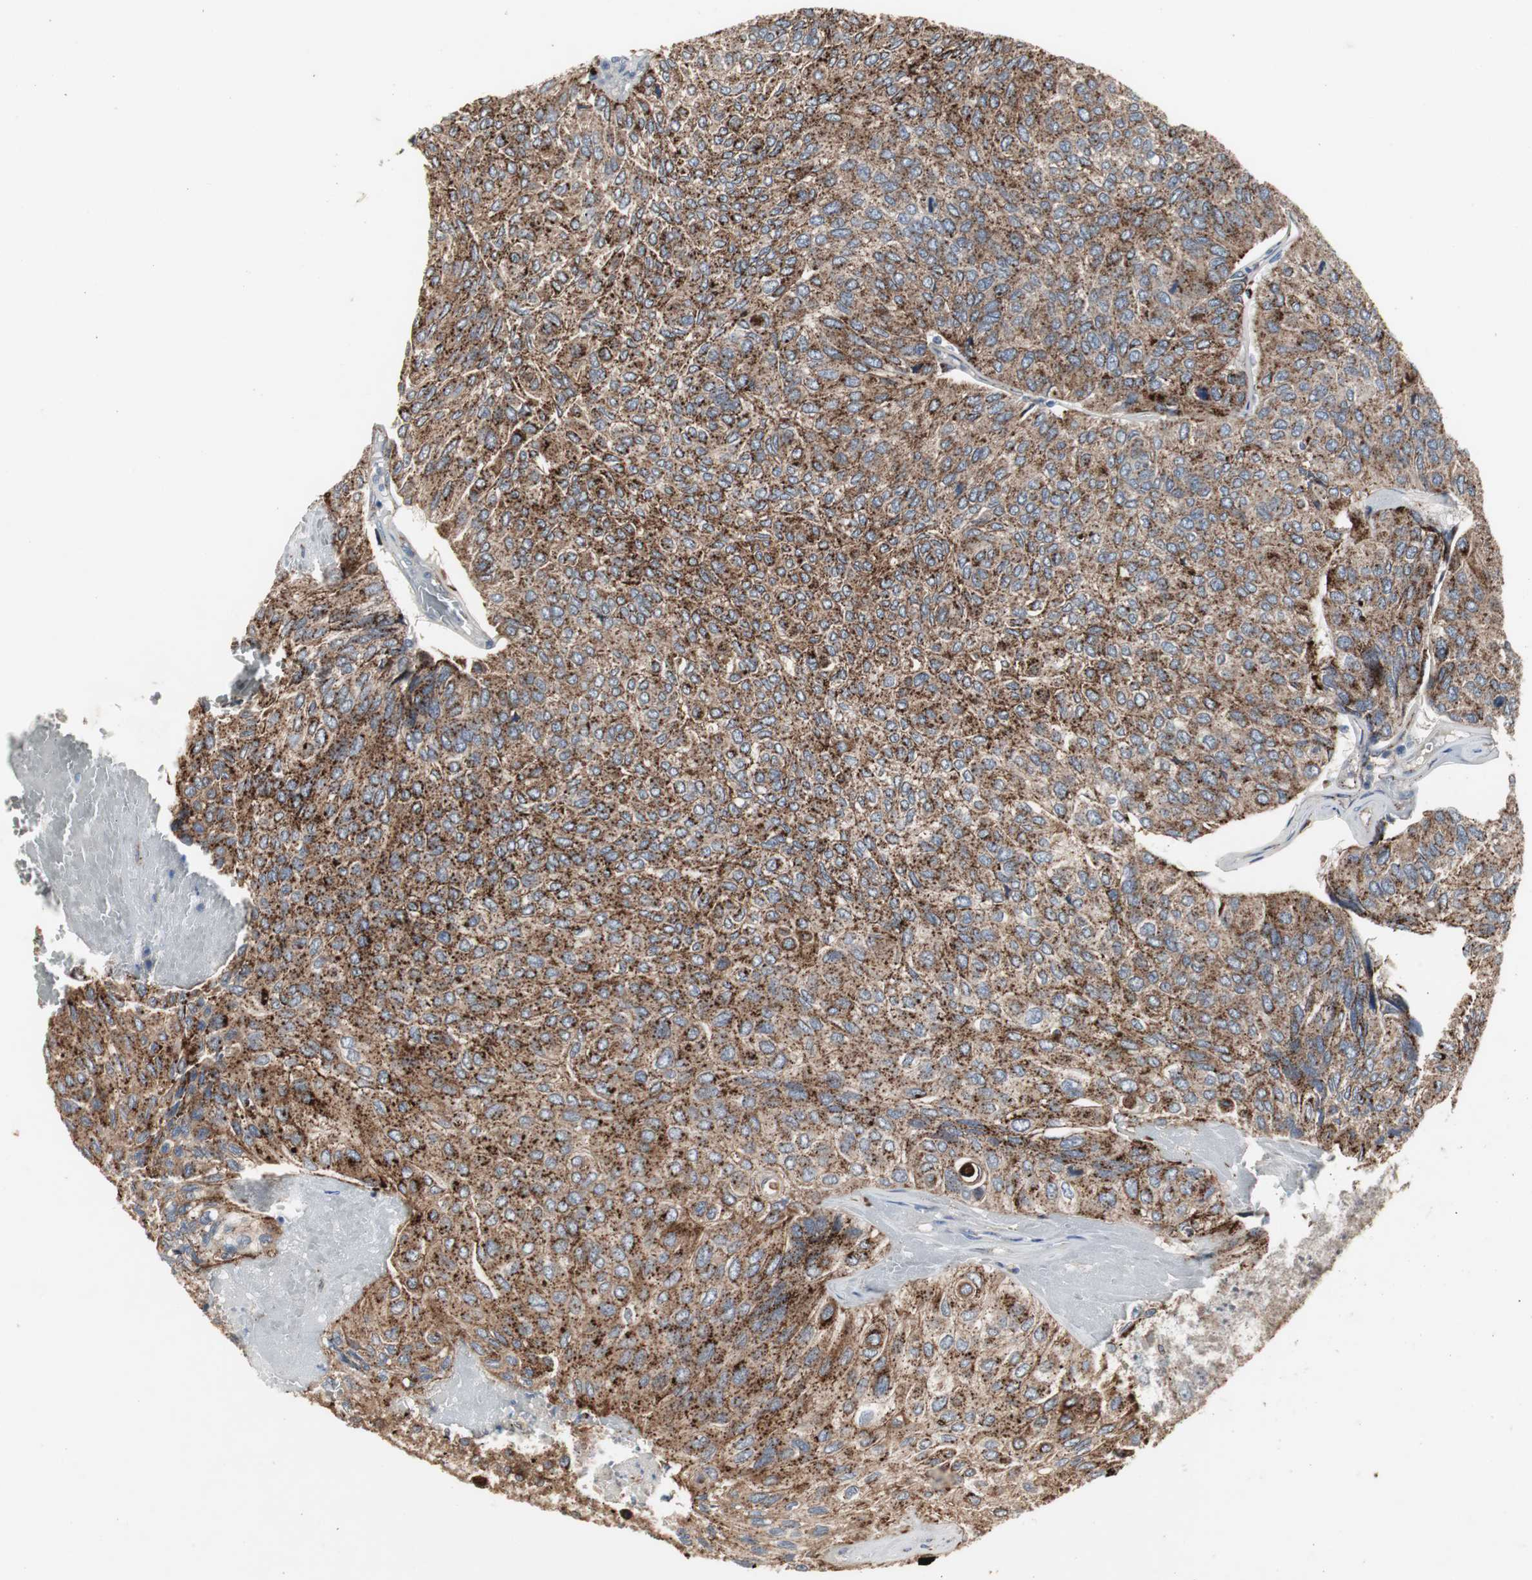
{"staining": {"intensity": "strong", "quantity": ">75%", "location": "cytoplasmic/membranous"}, "tissue": "urothelial cancer", "cell_type": "Tumor cells", "image_type": "cancer", "snomed": [{"axis": "morphology", "description": "Urothelial carcinoma, High grade"}, {"axis": "topography", "description": "Urinary bladder"}], "caption": "Brown immunohistochemical staining in human high-grade urothelial carcinoma exhibits strong cytoplasmic/membranous positivity in approximately >75% of tumor cells.", "gene": "GBA1", "patient": {"sex": "male", "age": 66}}